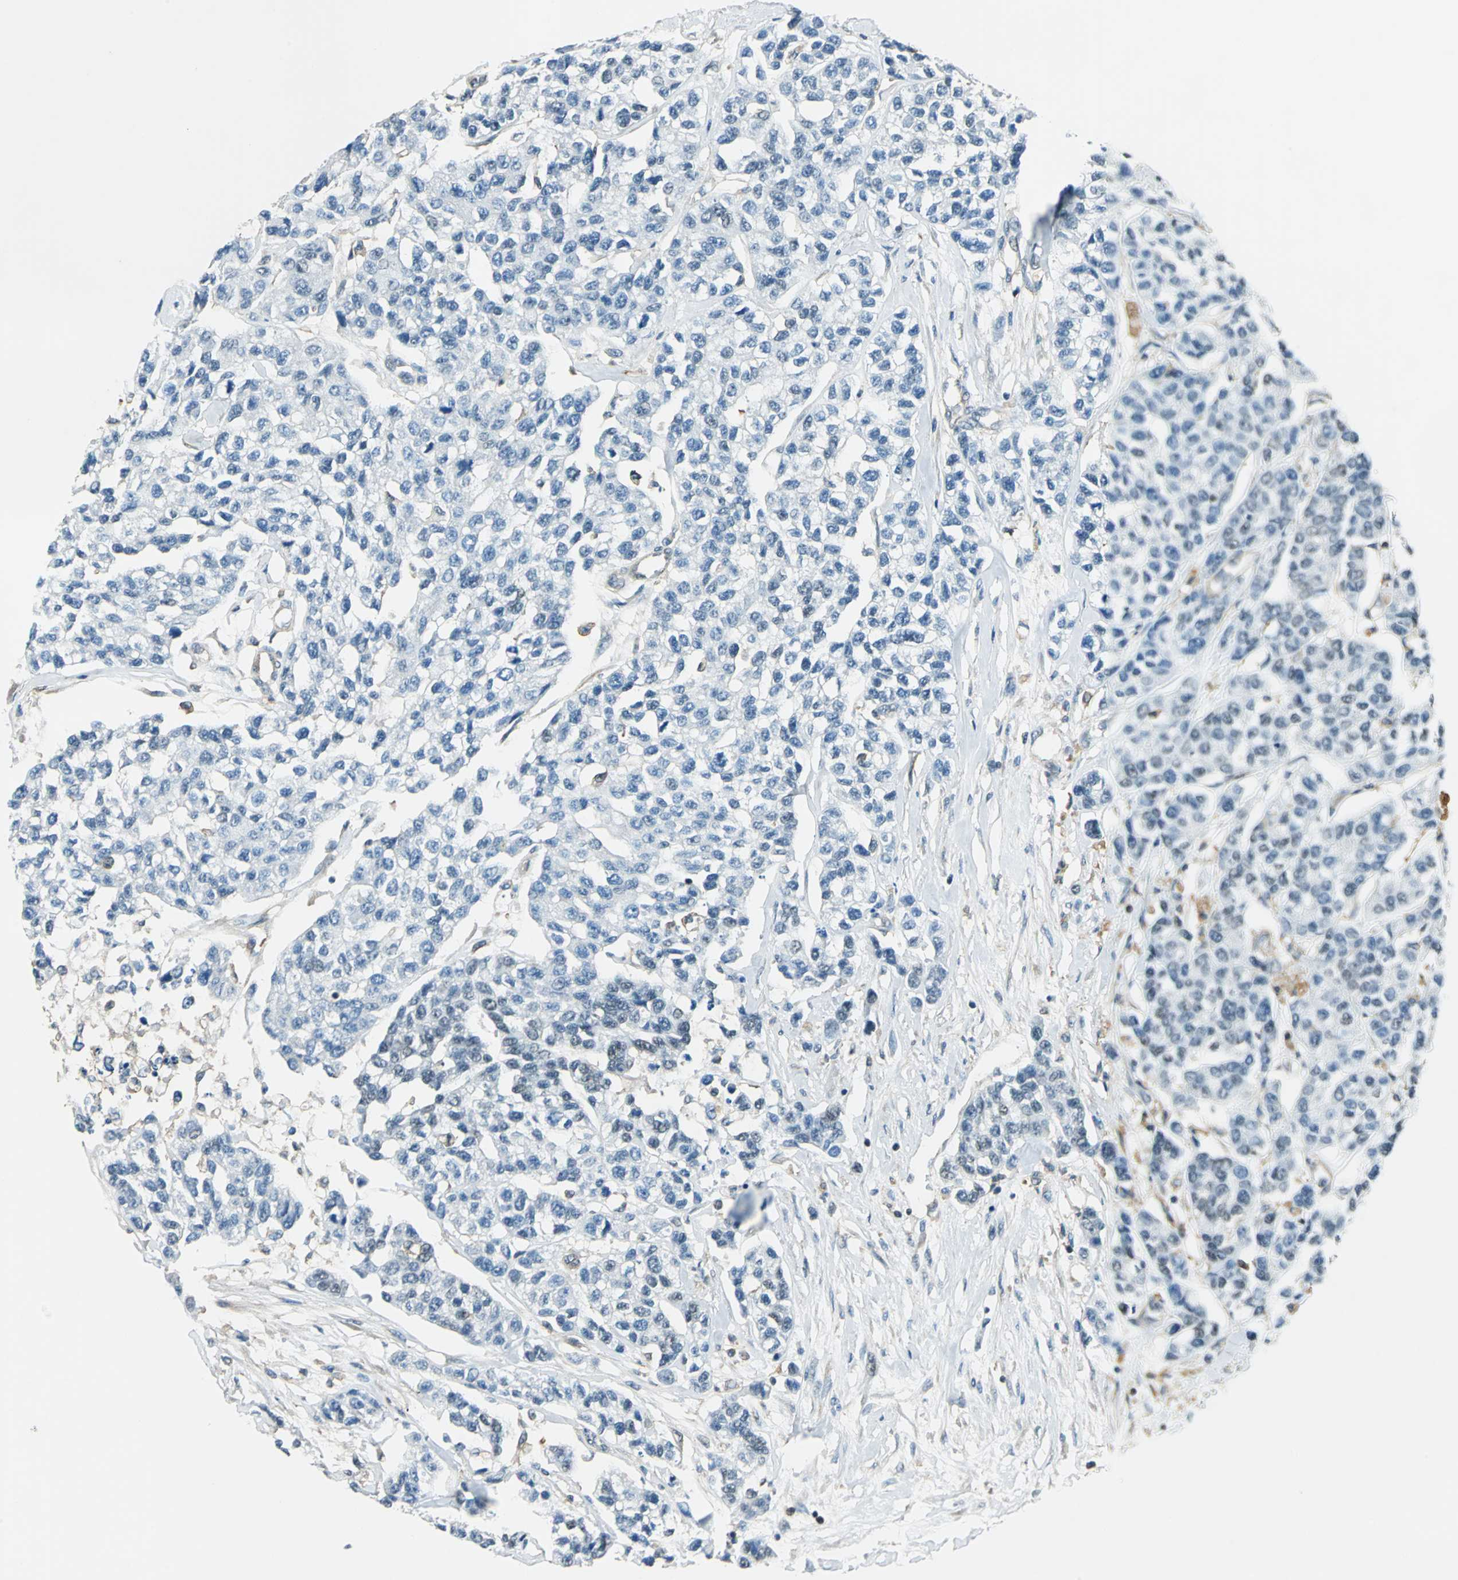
{"staining": {"intensity": "weak", "quantity": "<25%", "location": "nuclear"}, "tissue": "breast cancer", "cell_type": "Tumor cells", "image_type": "cancer", "snomed": [{"axis": "morphology", "description": "Duct carcinoma"}, {"axis": "topography", "description": "Breast"}], "caption": "The micrograph demonstrates no significant staining in tumor cells of invasive ductal carcinoma (breast).", "gene": "ARPC3", "patient": {"sex": "female", "age": 51}}